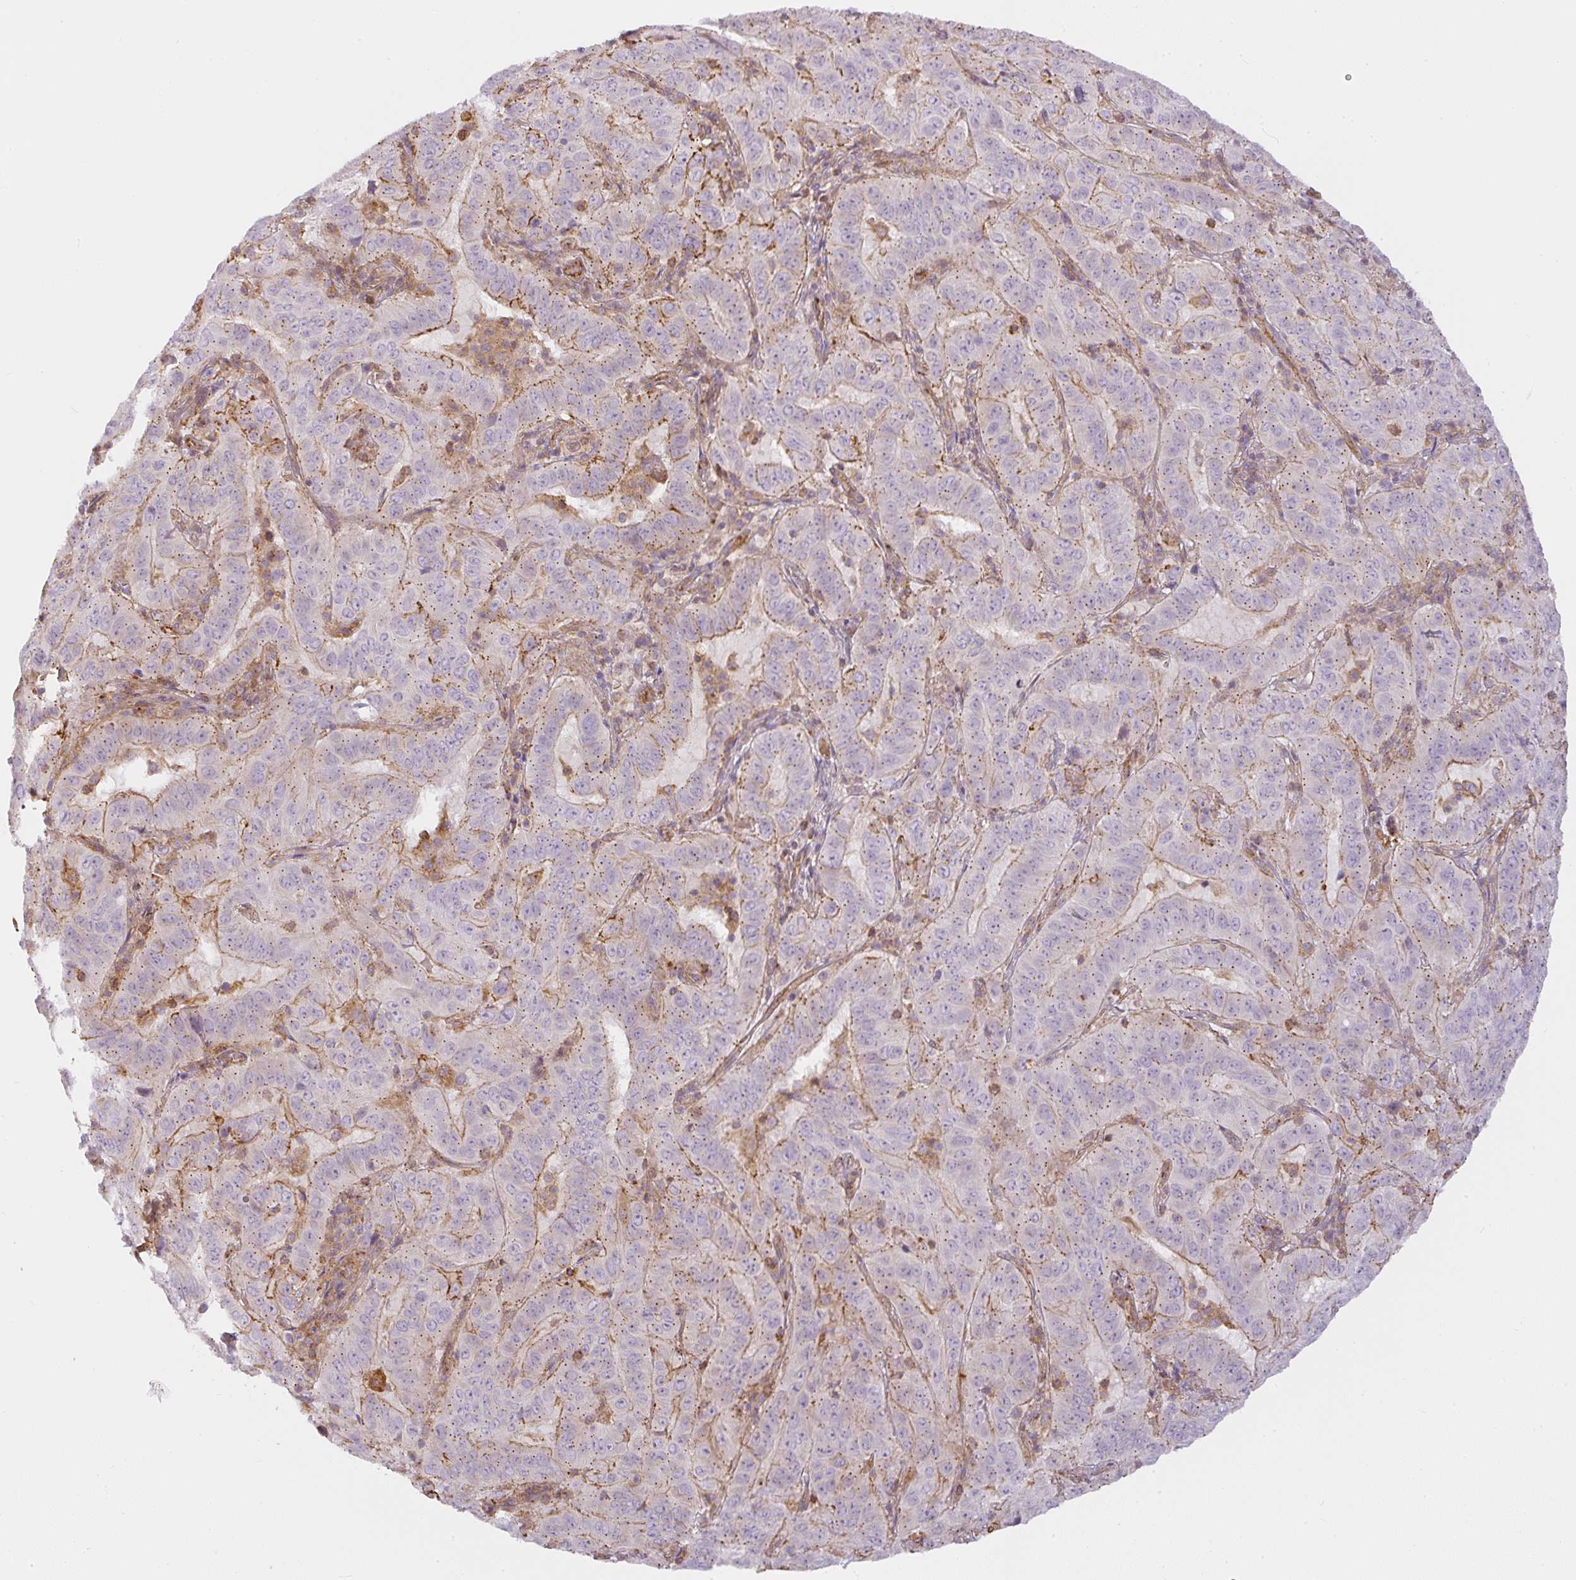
{"staining": {"intensity": "moderate", "quantity": "<25%", "location": "cytoplasmic/membranous"}, "tissue": "pancreatic cancer", "cell_type": "Tumor cells", "image_type": "cancer", "snomed": [{"axis": "morphology", "description": "Adenocarcinoma, NOS"}, {"axis": "topography", "description": "Pancreas"}], "caption": "Immunohistochemical staining of pancreatic cancer (adenocarcinoma) reveals moderate cytoplasmic/membranous protein positivity in approximately <25% of tumor cells. (Brightfield microscopy of DAB IHC at high magnification).", "gene": "SULF1", "patient": {"sex": "male", "age": 63}}